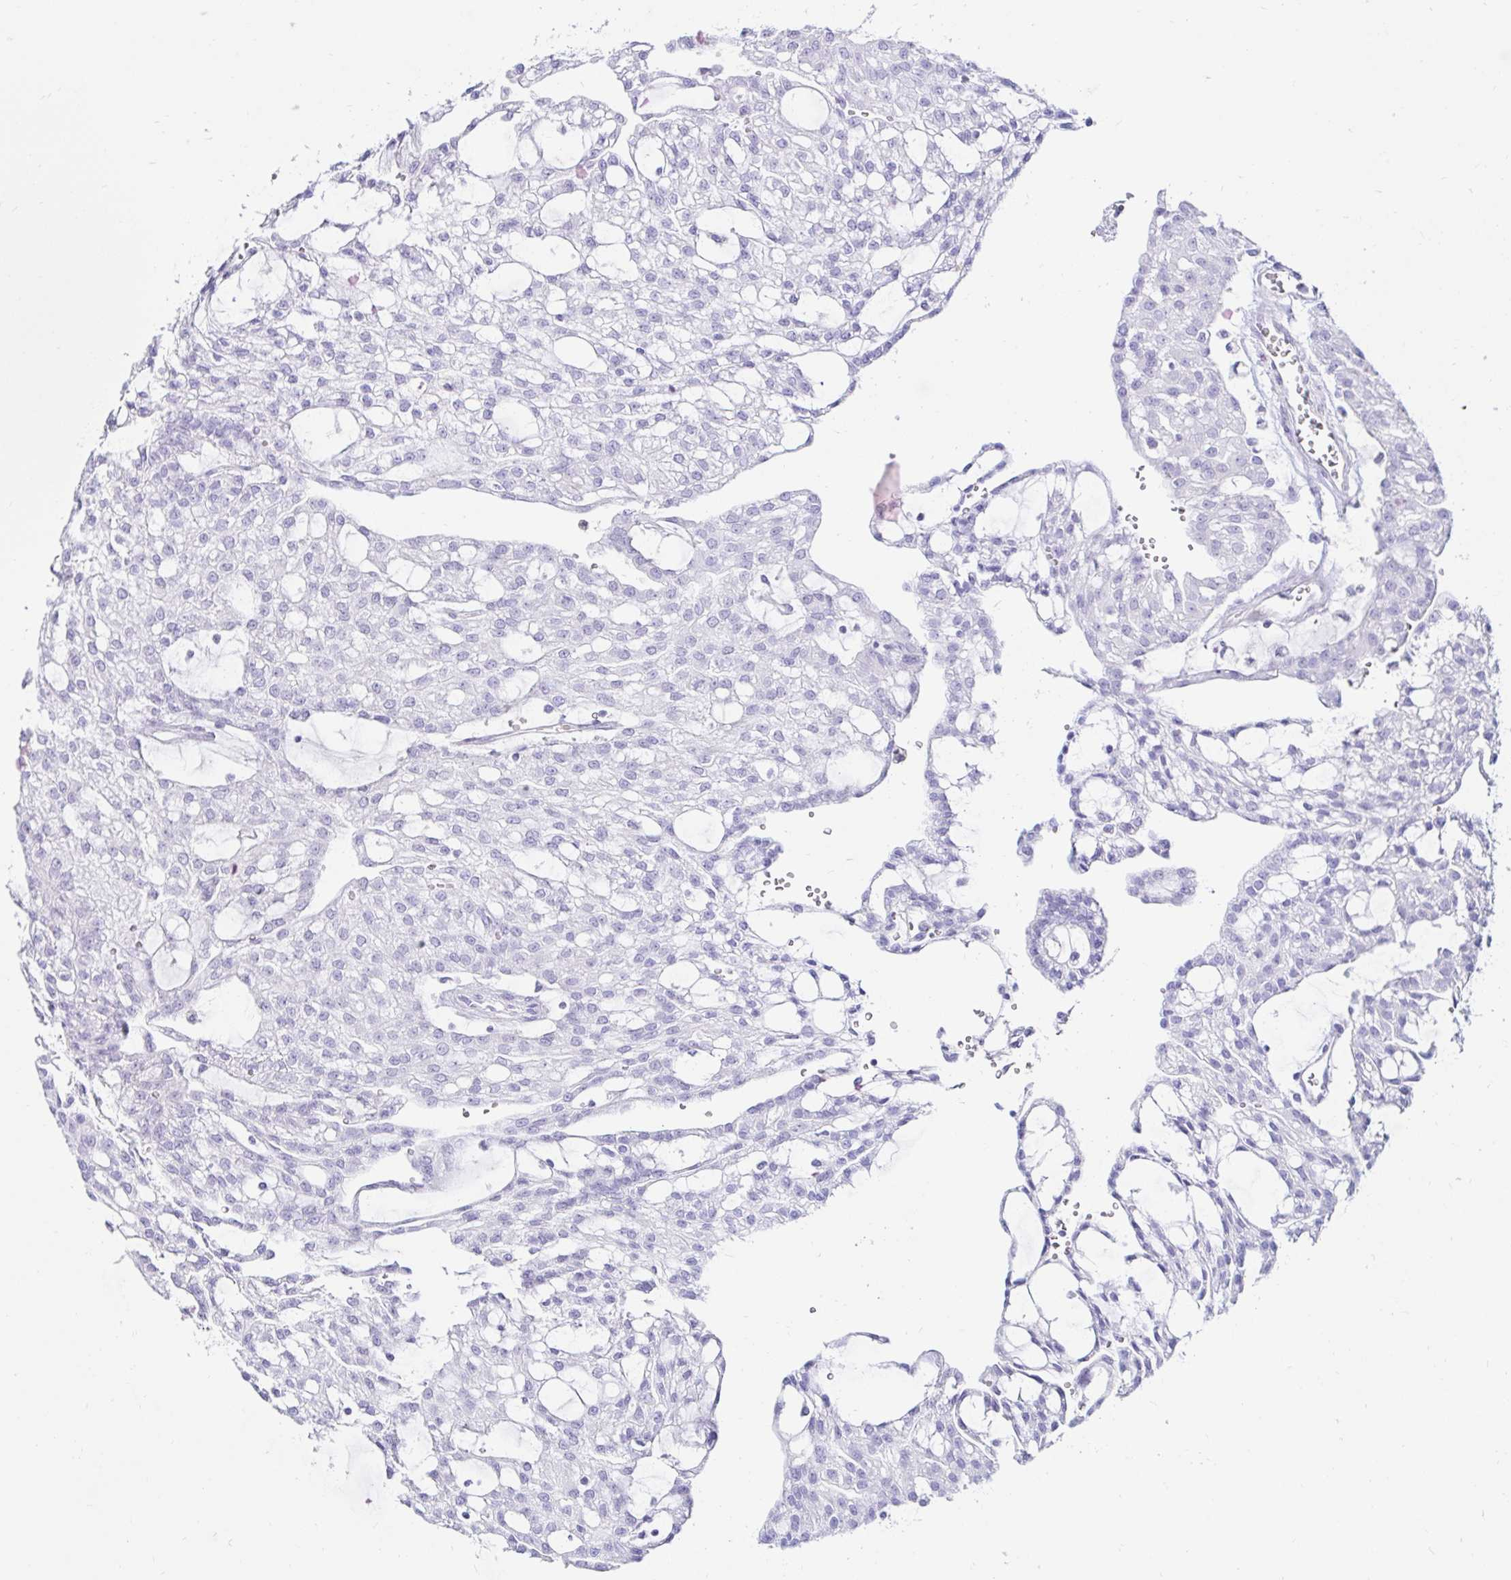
{"staining": {"intensity": "negative", "quantity": "none", "location": "none"}, "tissue": "renal cancer", "cell_type": "Tumor cells", "image_type": "cancer", "snomed": [{"axis": "morphology", "description": "Adenocarcinoma, NOS"}, {"axis": "topography", "description": "Kidney"}], "caption": "Histopathology image shows no significant protein expression in tumor cells of renal cancer (adenocarcinoma).", "gene": "BEST1", "patient": {"sex": "male", "age": 63}}